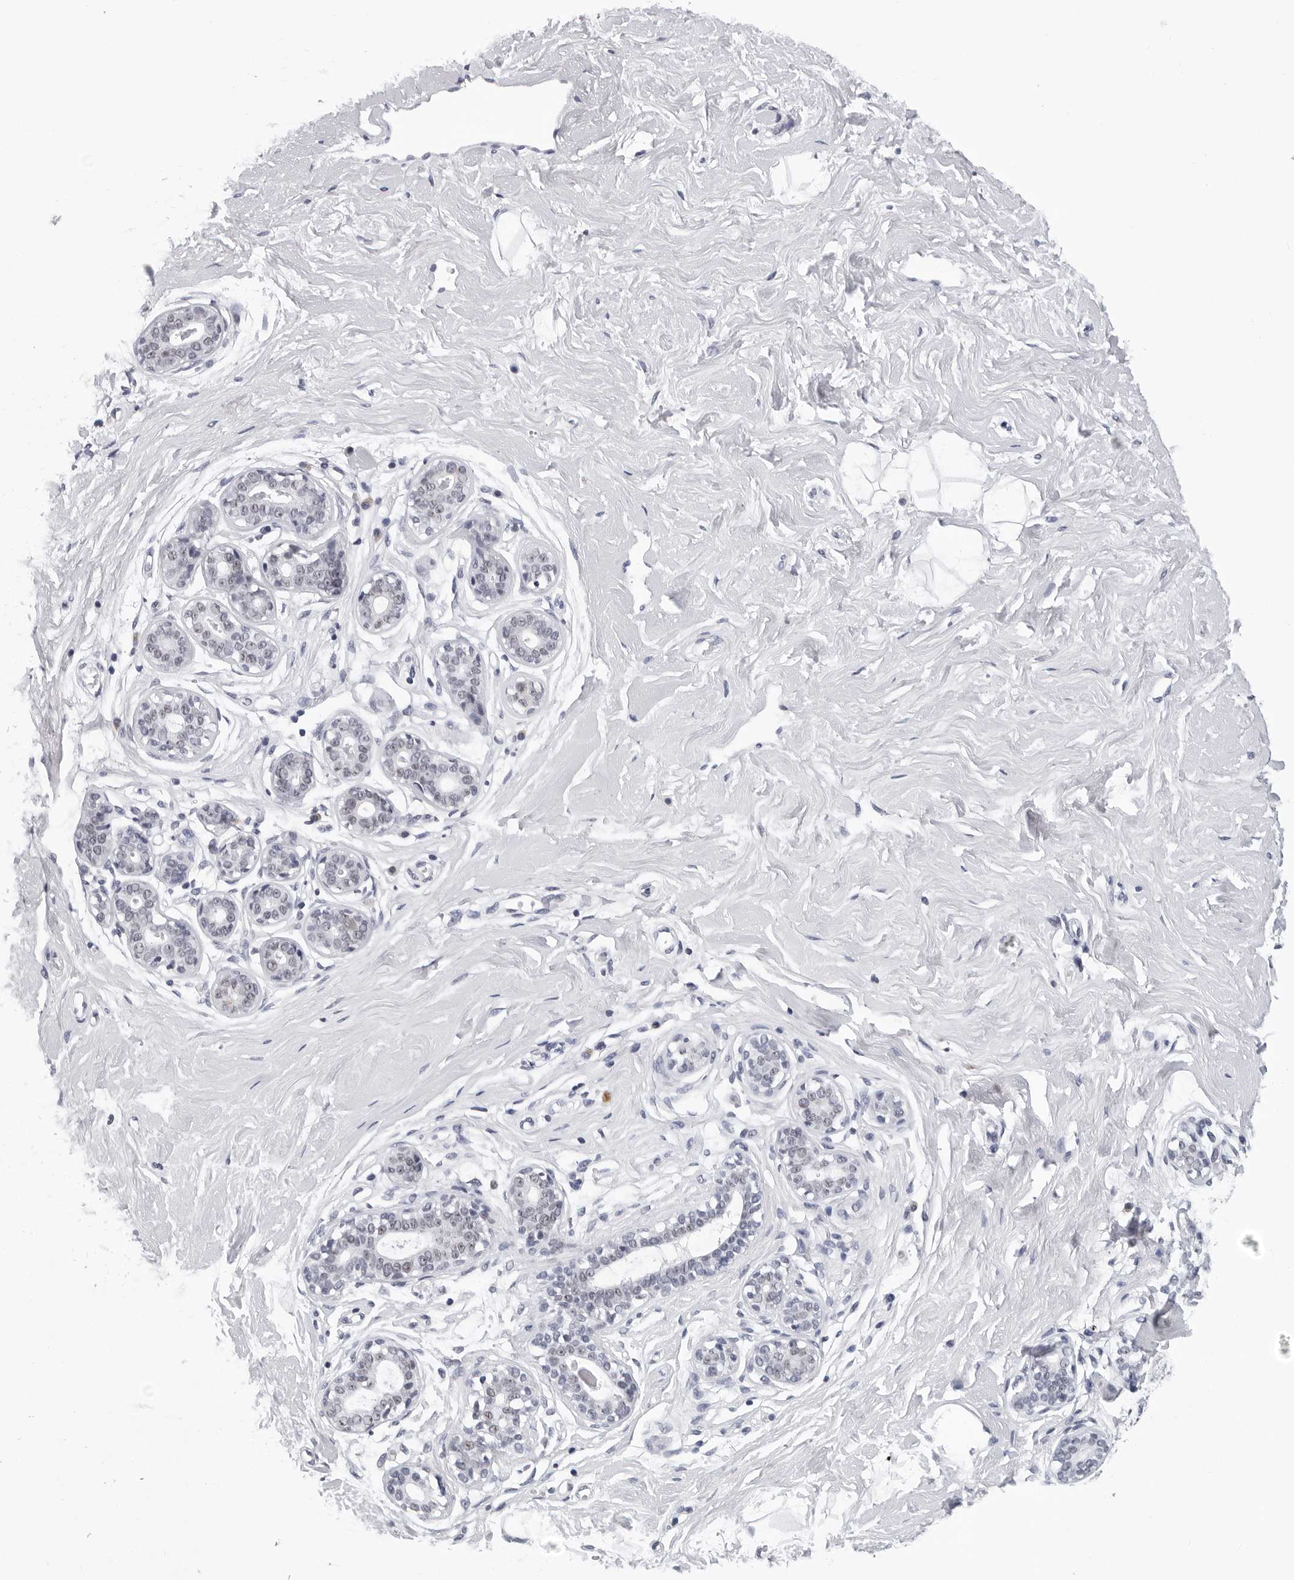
{"staining": {"intensity": "negative", "quantity": "none", "location": "none"}, "tissue": "breast", "cell_type": "Adipocytes", "image_type": "normal", "snomed": [{"axis": "morphology", "description": "Normal tissue, NOS"}, {"axis": "morphology", "description": "Adenoma, NOS"}, {"axis": "topography", "description": "Breast"}], "caption": "IHC histopathology image of normal breast: human breast stained with DAB (3,3'-diaminobenzidine) reveals no significant protein expression in adipocytes.", "gene": "GNL2", "patient": {"sex": "female", "age": 23}}